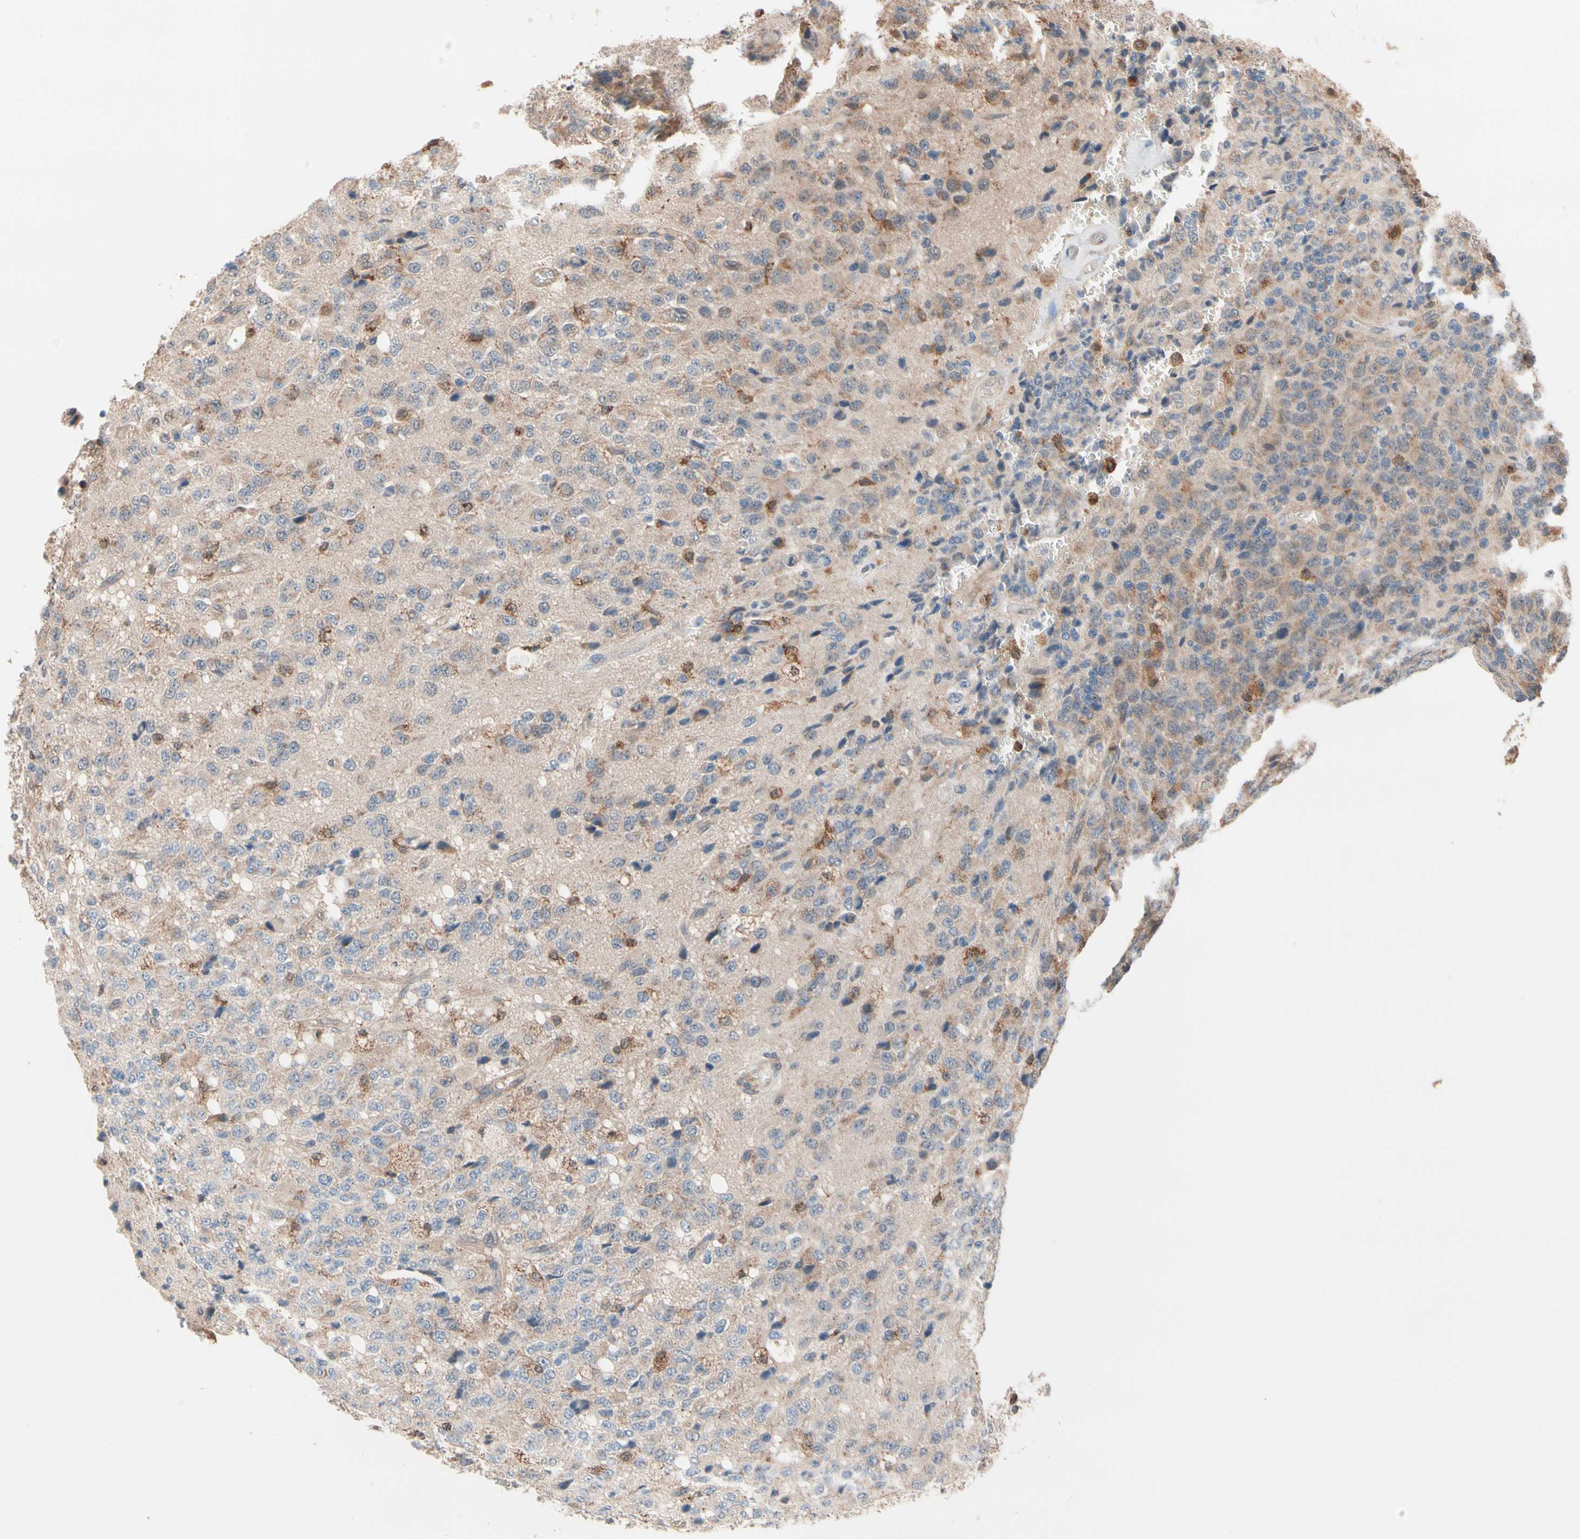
{"staining": {"intensity": "weak", "quantity": "25%-75%", "location": "cytoplasmic/membranous"}, "tissue": "glioma", "cell_type": "Tumor cells", "image_type": "cancer", "snomed": [{"axis": "morphology", "description": "Glioma, malignant, High grade"}, {"axis": "topography", "description": "pancreas cauda"}], "caption": "Human glioma stained with a protein marker displays weak staining in tumor cells.", "gene": "MTHFS", "patient": {"sex": "male", "age": 60}}